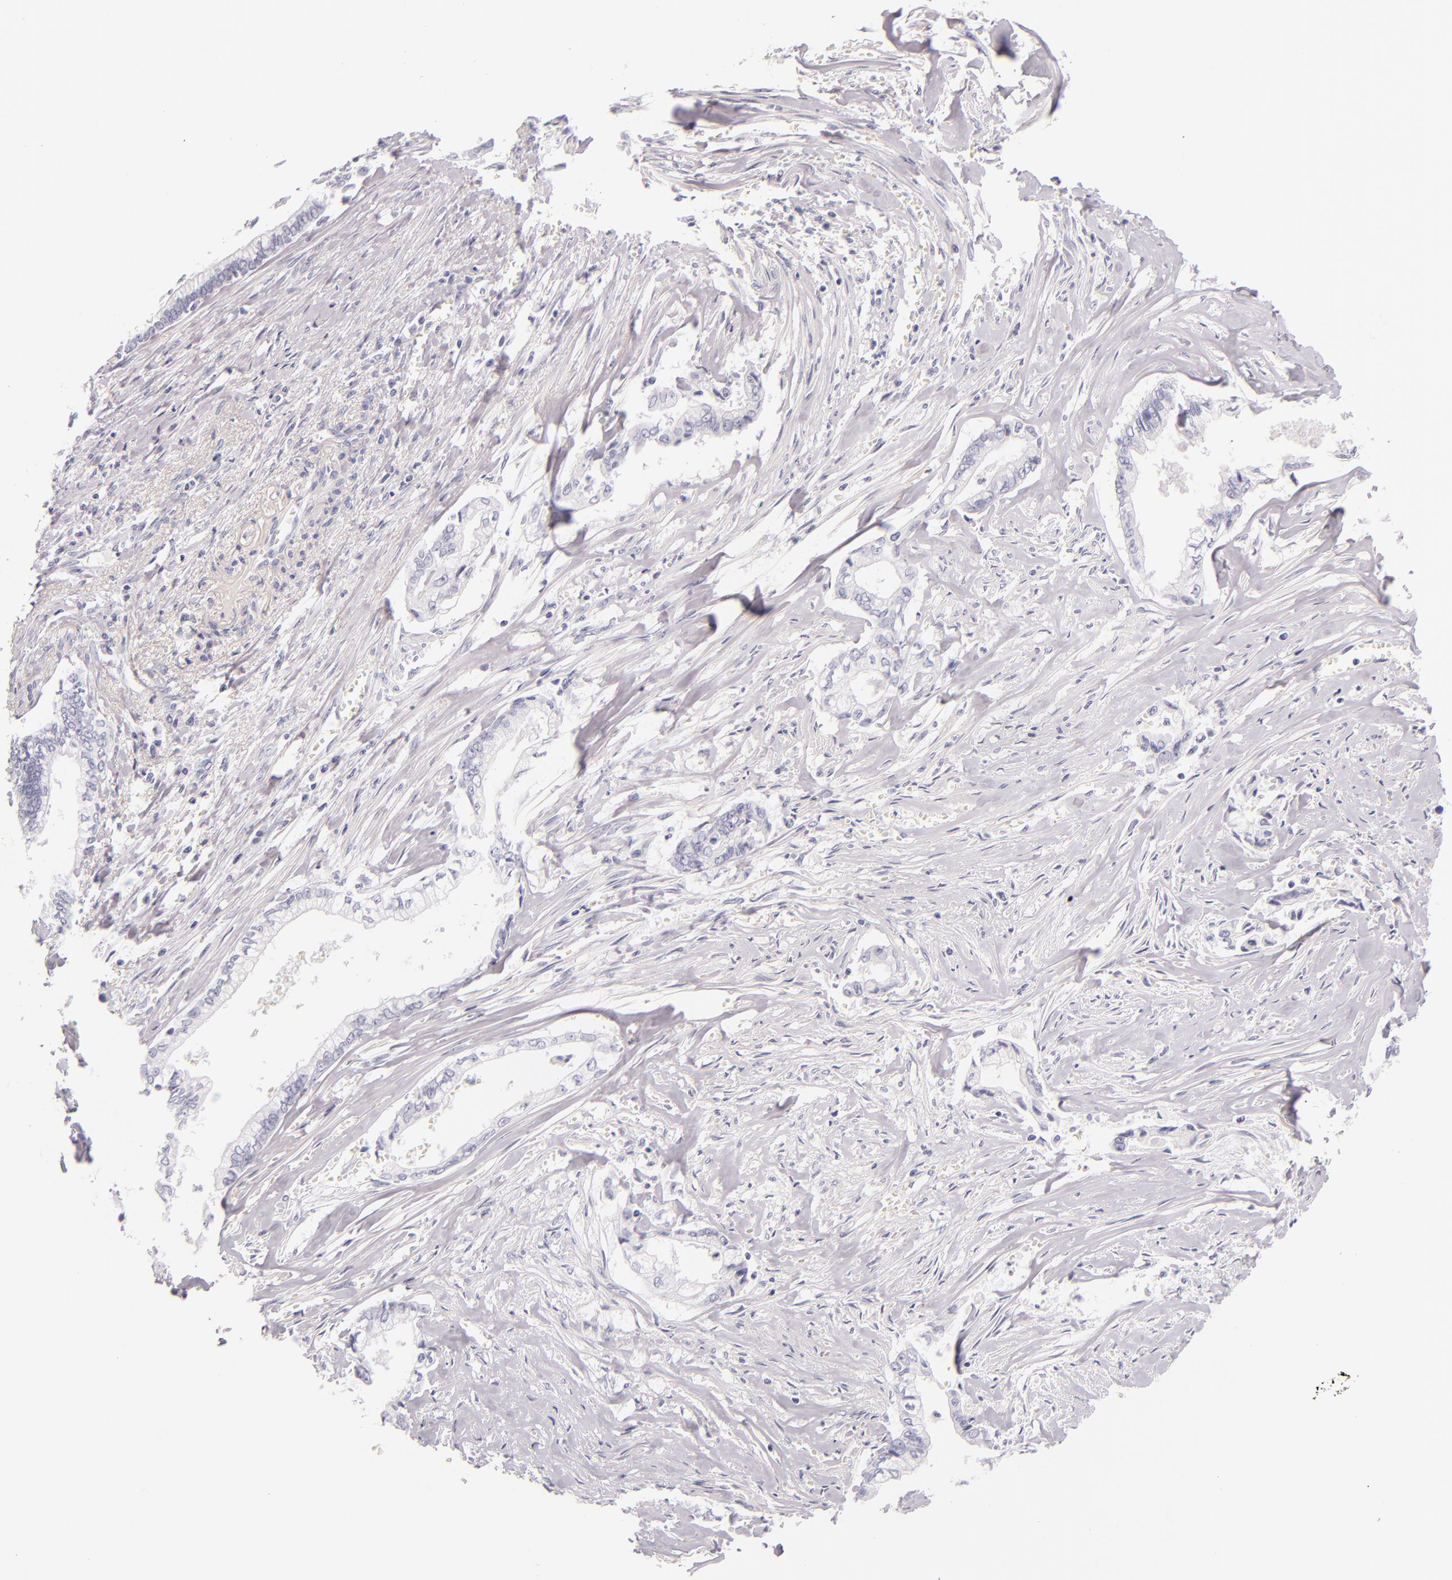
{"staining": {"intensity": "negative", "quantity": "none", "location": "none"}, "tissue": "liver cancer", "cell_type": "Tumor cells", "image_type": "cancer", "snomed": [{"axis": "morphology", "description": "Cholangiocarcinoma"}, {"axis": "topography", "description": "Liver"}], "caption": "Human cholangiocarcinoma (liver) stained for a protein using immunohistochemistry (IHC) shows no staining in tumor cells.", "gene": "INA", "patient": {"sex": "male", "age": 57}}